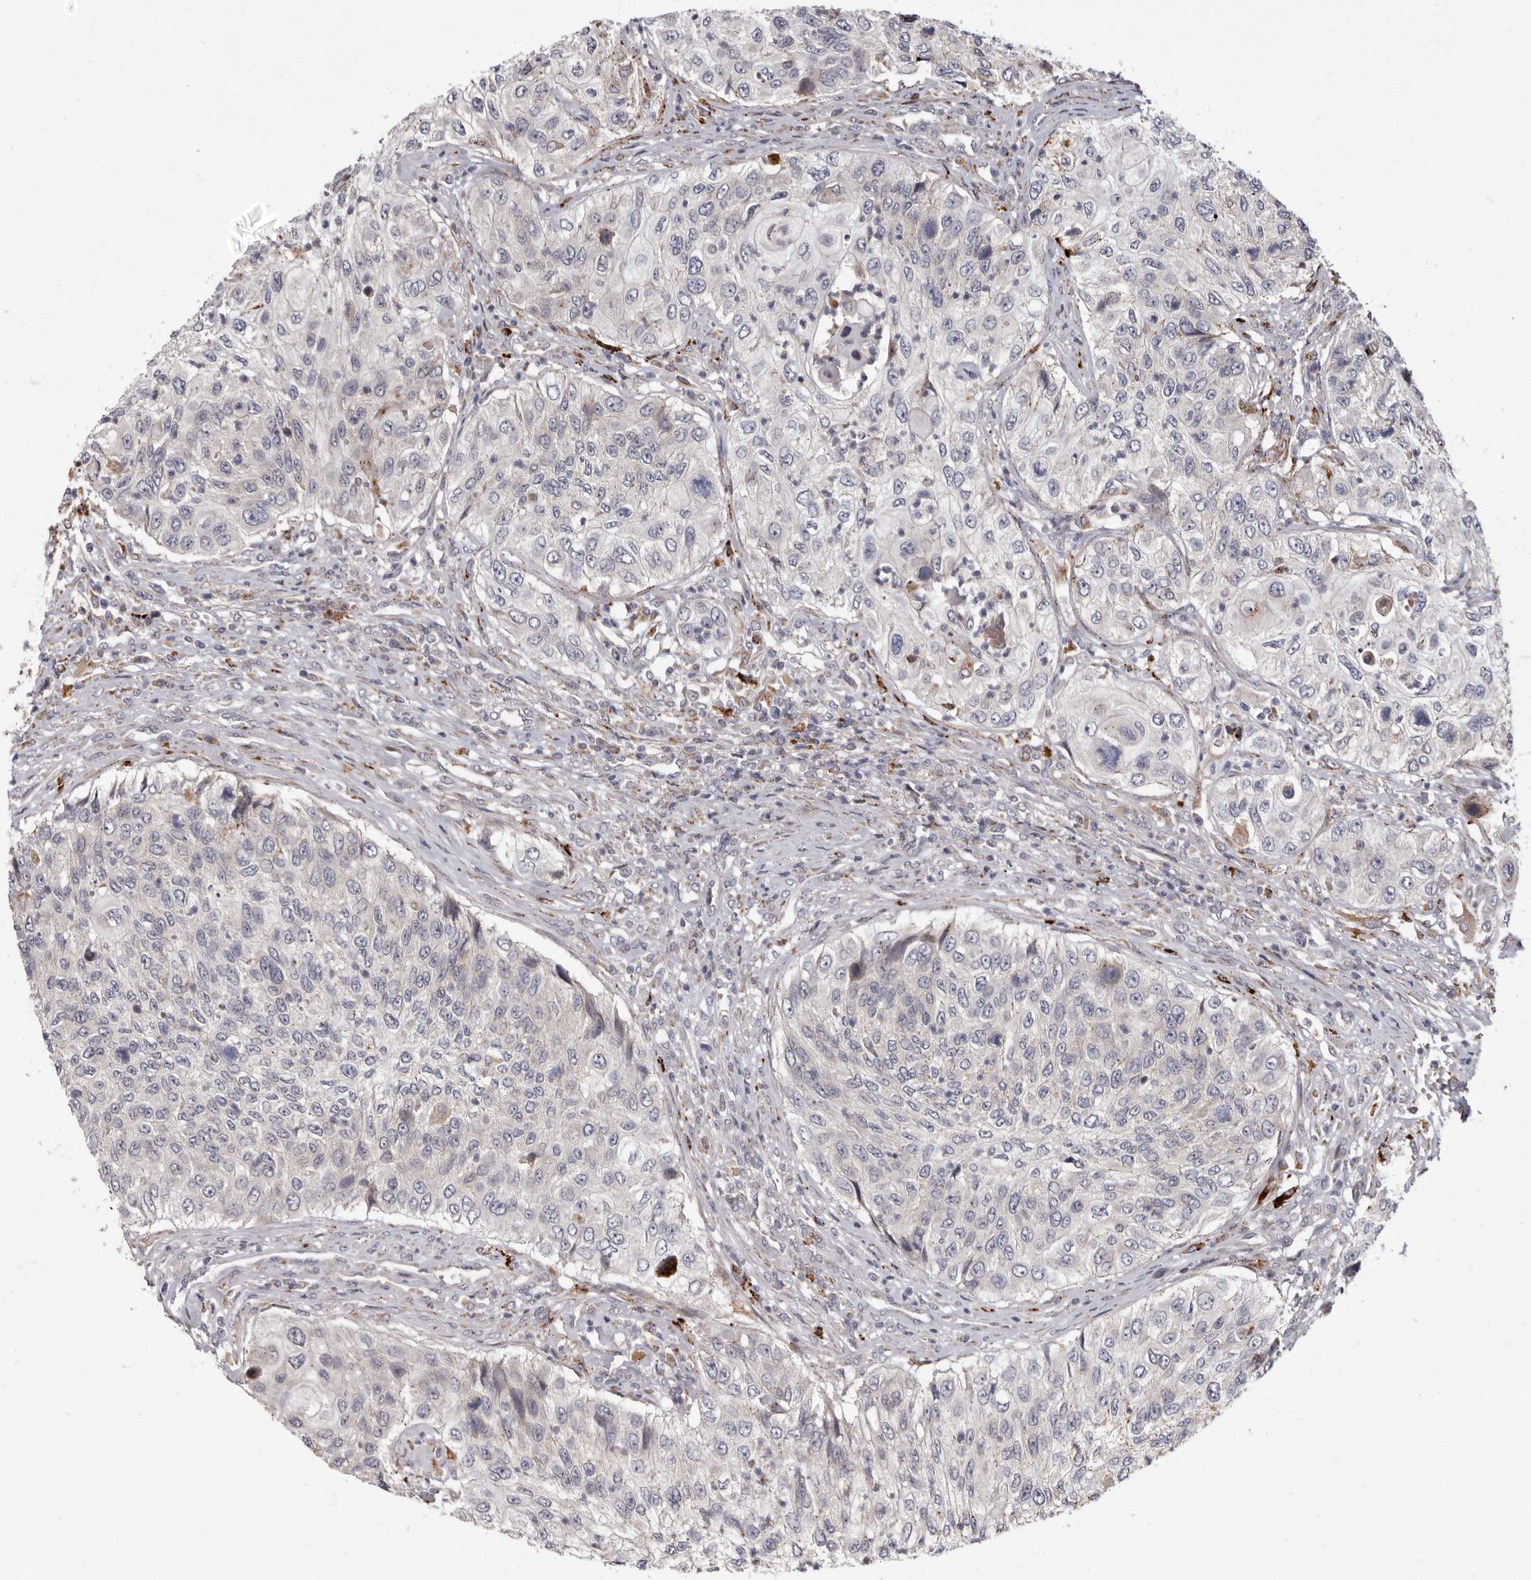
{"staining": {"intensity": "negative", "quantity": "none", "location": "none"}, "tissue": "urothelial cancer", "cell_type": "Tumor cells", "image_type": "cancer", "snomed": [{"axis": "morphology", "description": "Urothelial carcinoma, High grade"}, {"axis": "topography", "description": "Urinary bladder"}], "caption": "High magnification brightfield microscopy of urothelial cancer stained with DAB (brown) and counterstained with hematoxylin (blue): tumor cells show no significant staining.", "gene": "TOR3A", "patient": {"sex": "female", "age": 60}}